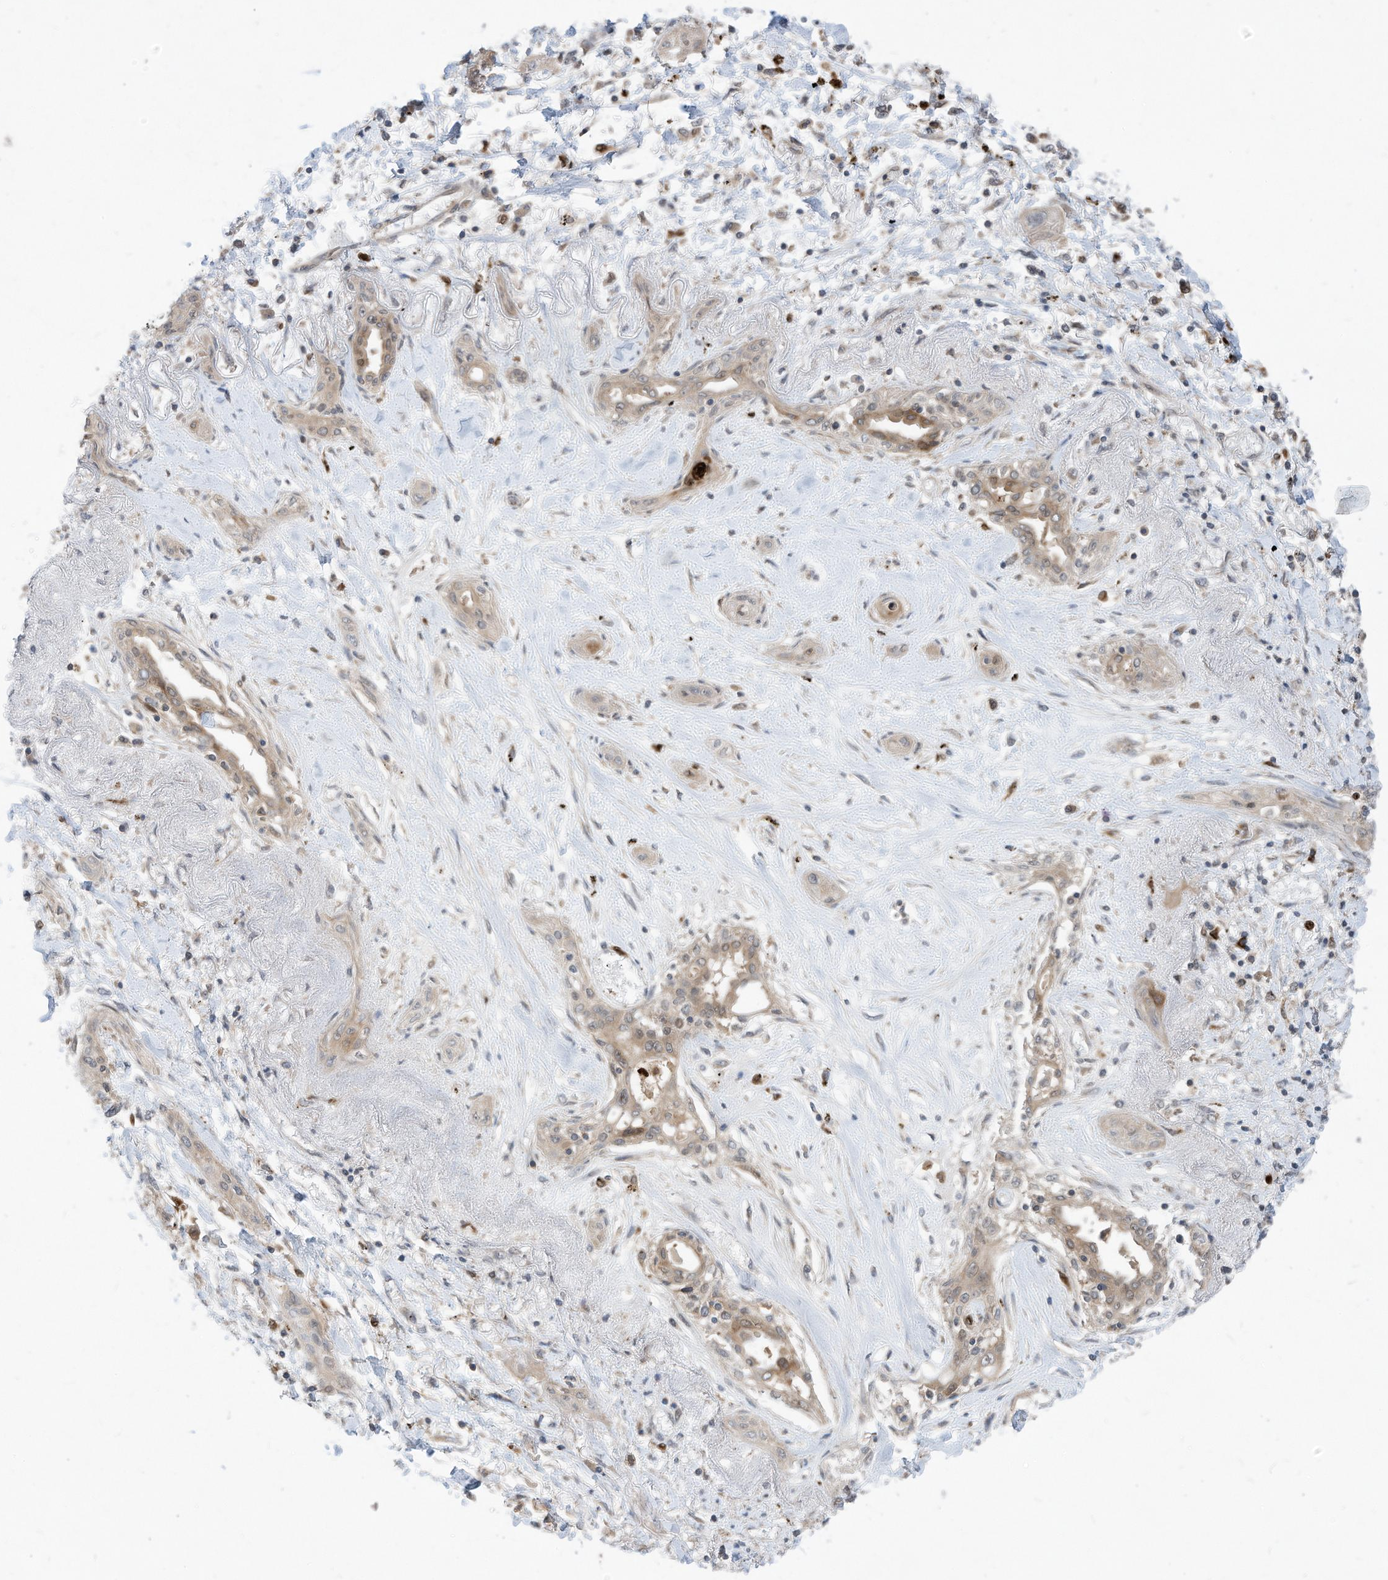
{"staining": {"intensity": "negative", "quantity": "none", "location": "none"}, "tissue": "lung cancer", "cell_type": "Tumor cells", "image_type": "cancer", "snomed": [{"axis": "morphology", "description": "Squamous cell carcinoma, NOS"}, {"axis": "topography", "description": "Lung"}], "caption": "IHC of human lung cancer (squamous cell carcinoma) displays no positivity in tumor cells.", "gene": "CNKSR1", "patient": {"sex": "female", "age": 47}}